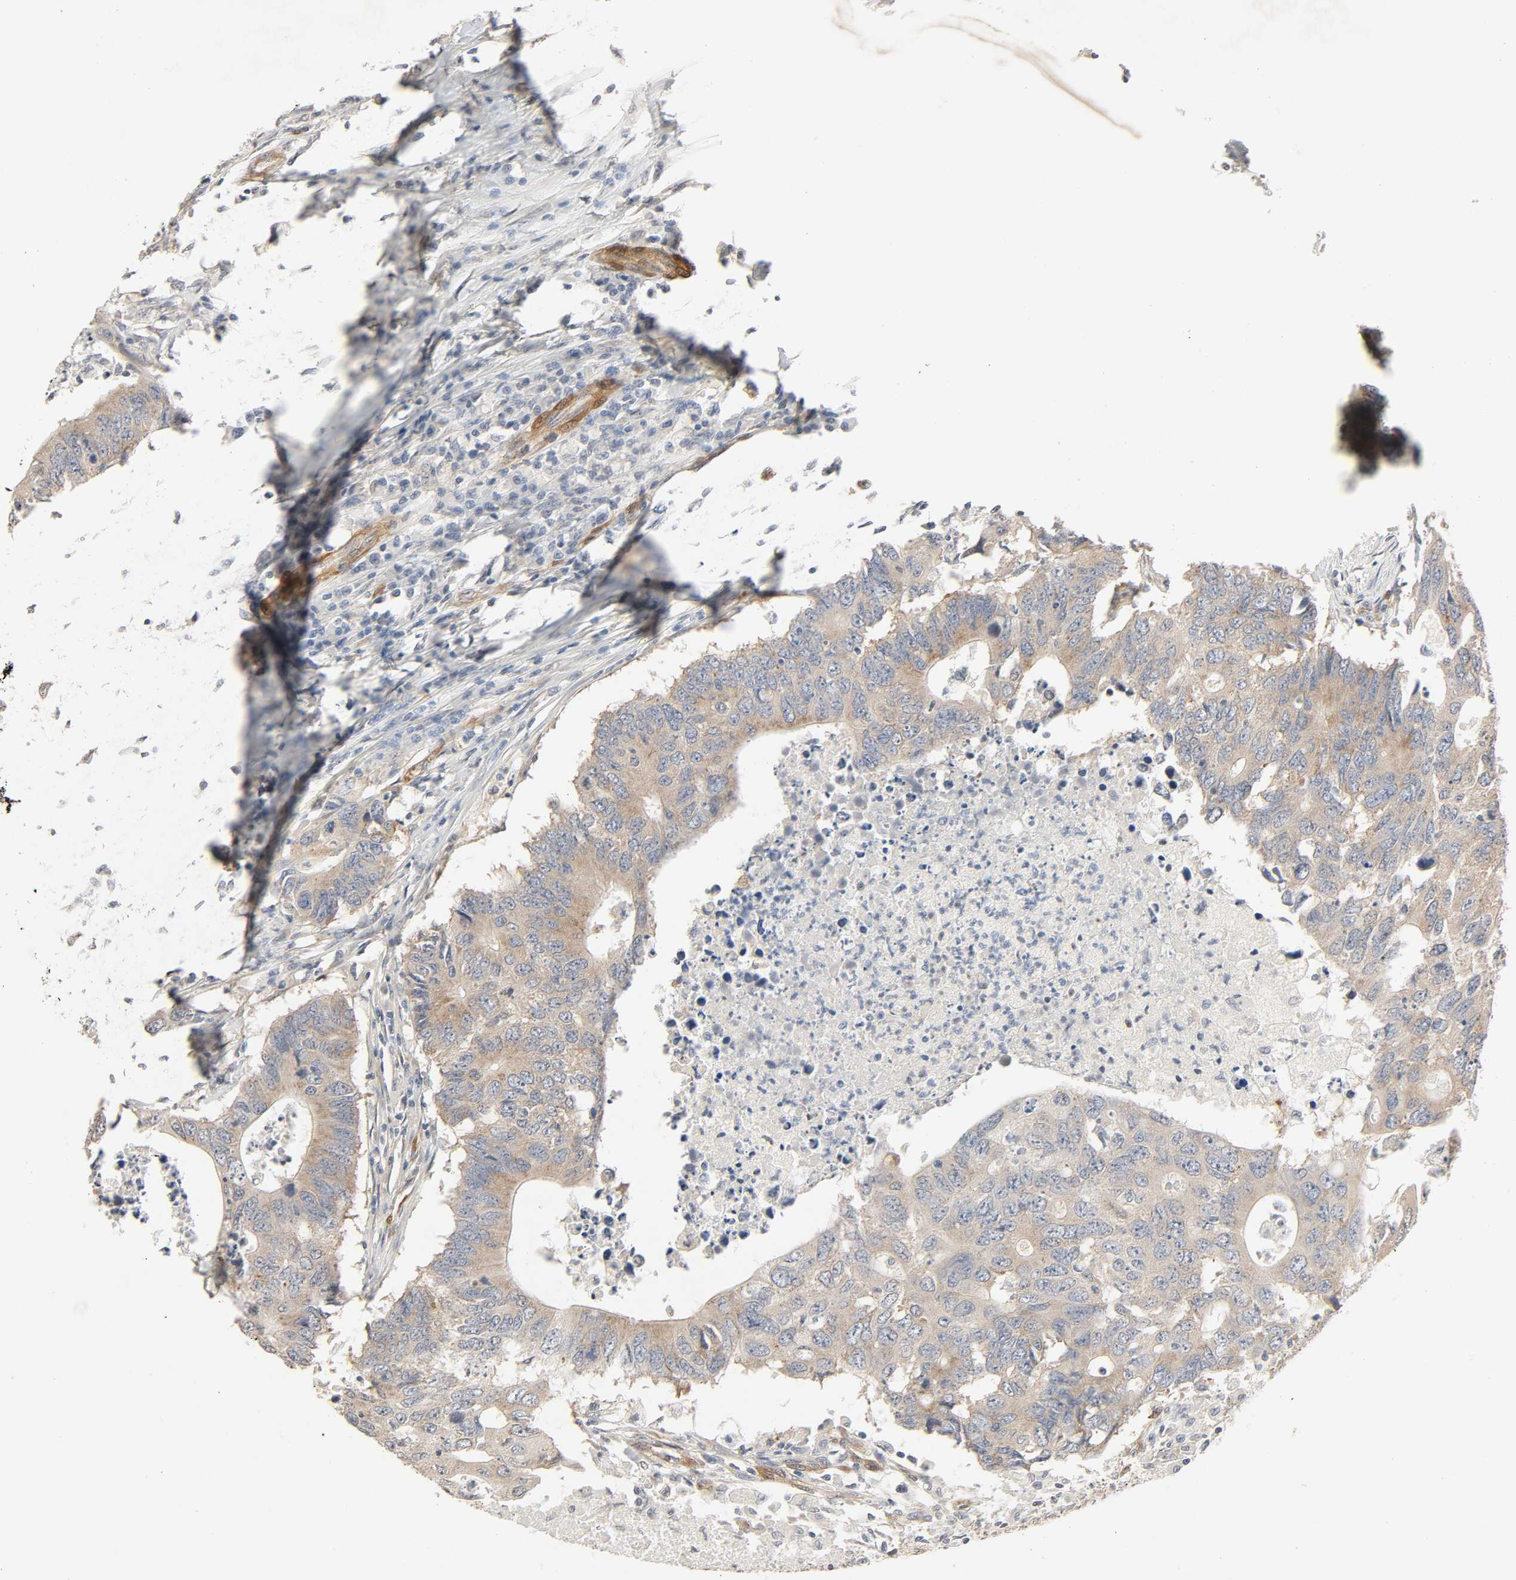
{"staining": {"intensity": "weak", "quantity": ">75%", "location": "cytoplasmic/membranous"}, "tissue": "colorectal cancer", "cell_type": "Tumor cells", "image_type": "cancer", "snomed": [{"axis": "morphology", "description": "Adenocarcinoma, NOS"}, {"axis": "topography", "description": "Colon"}], "caption": "The photomicrograph demonstrates a brown stain indicating the presence of a protein in the cytoplasmic/membranous of tumor cells in colorectal cancer (adenocarcinoma).", "gene": "PTK2", "patient": {"sex": "male", "age": 71}}